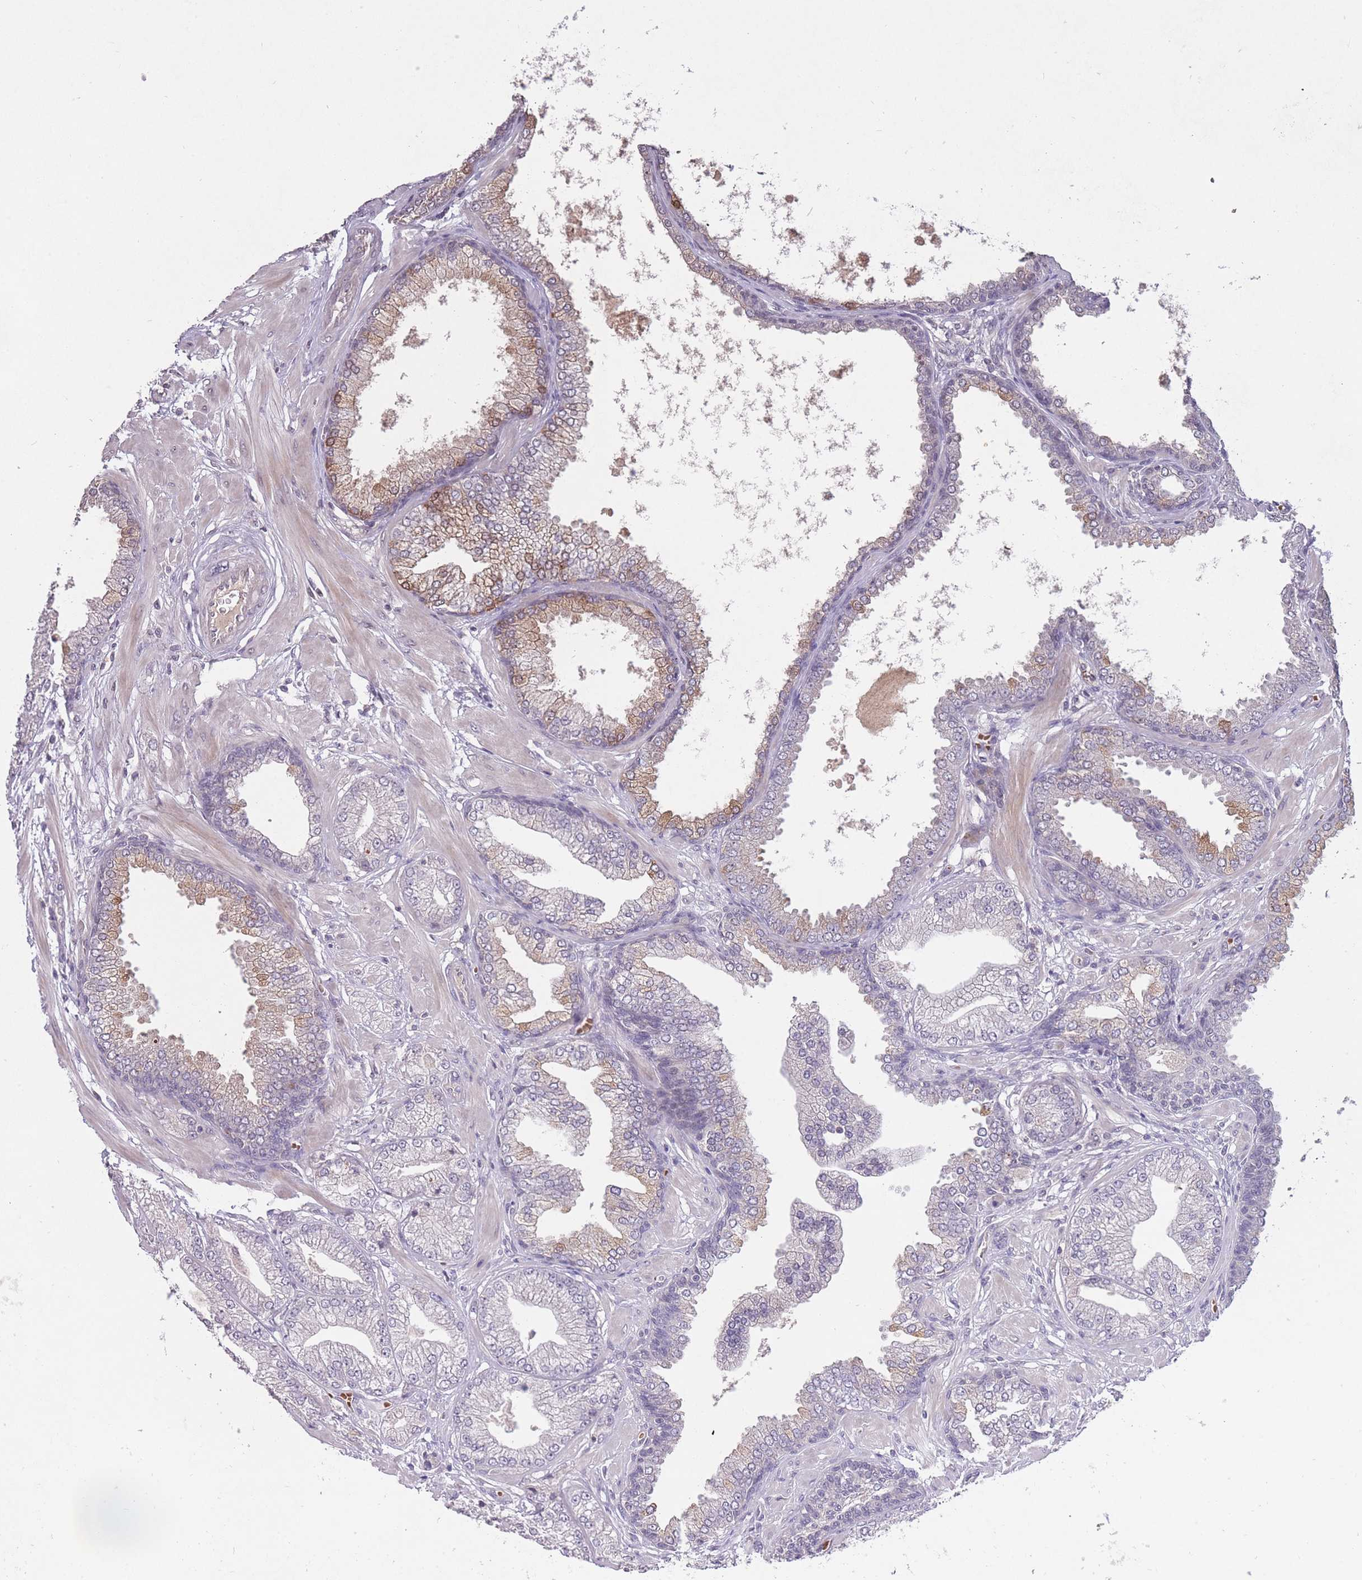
{"staining": {"intensity": "moderate", "quantity": "<25%", "location": "cytoplasmic/membranous"}, "tissue": "prostate cancer", "cell_type": "Tumor cells", "image_type": "cancer", "snomed": [{"axis": "morphology", "description": "Adenocarcinoma, Low grade"}, {"axis": "topography", "description": "Prostate"}], "caption": "Tumor cells demonstrate low levels of moderate cytoplasmic/membranous positivity in approximately <25% of cells in human prostate low-grade adenocarcinoma.", "gene": "ADCYAP1R1", "patient": {"sex": "male", "age": 55}}